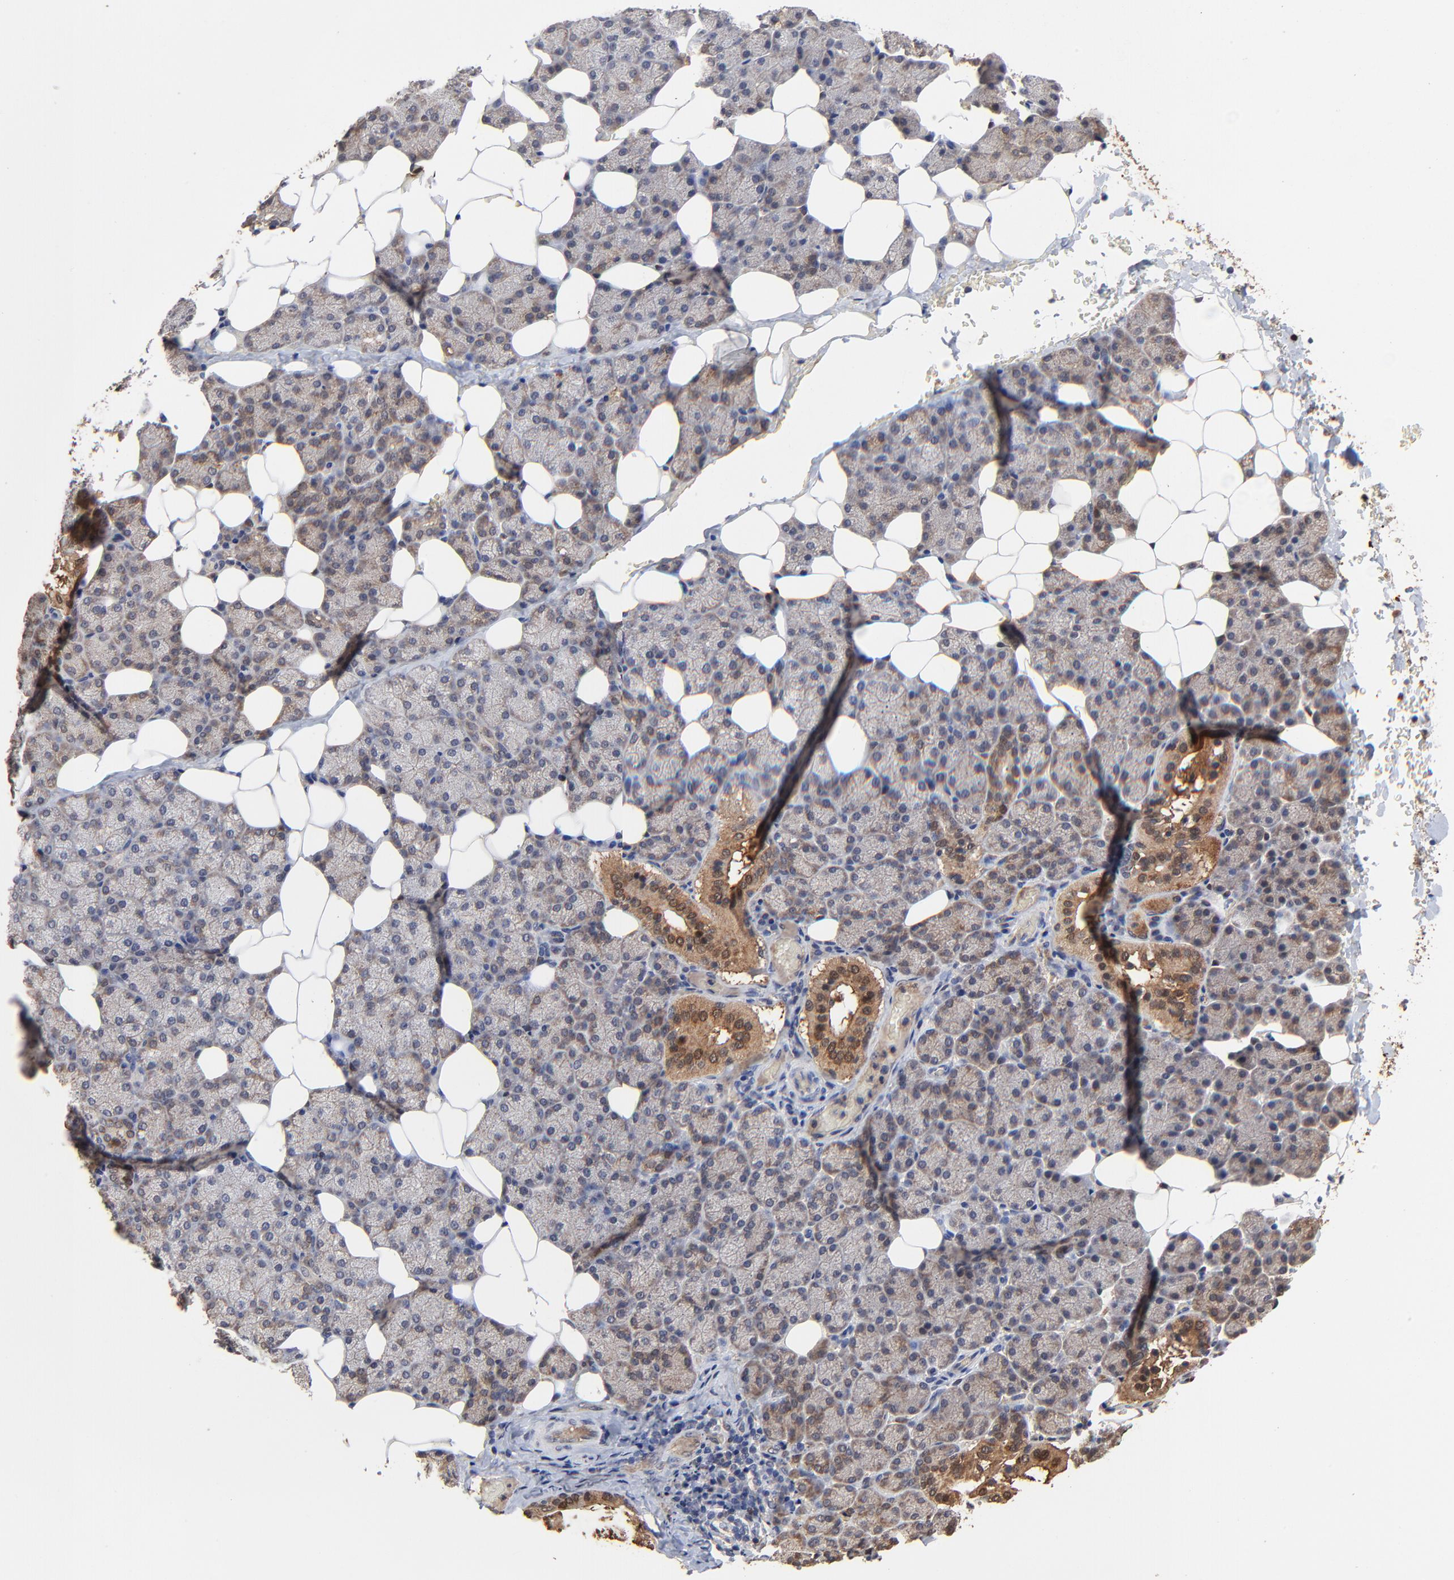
{"staining": {"intensity": "moderate", "quantity": "<25%", "location": "cytoplasmic/membranous"}, "tissue": "salivary gland", "cell_type": "Glandular cells", "image_type": "normal", "snomed": [{"axis": "morphology", "description": "Normal tissue, NOS"}, {"axis": "topography", "description": "Lymph node"}, {"axis": "topography", "description": "Salivary gland"}], "caption": "Immunohistochemistry (IHC) of benign human salivary gland demonstrates low levels of moderate cytoplasmic/membranous positivity in approximately <25% of glandular cells. The staining was performed using DAB (3,3'-diaminobenzidine), with brown indicating positive protein expression. Nuclei are stained blue with hematoxylin.", "gene": "LGALS3", "patient": {"sex": "male", "age": 8}}